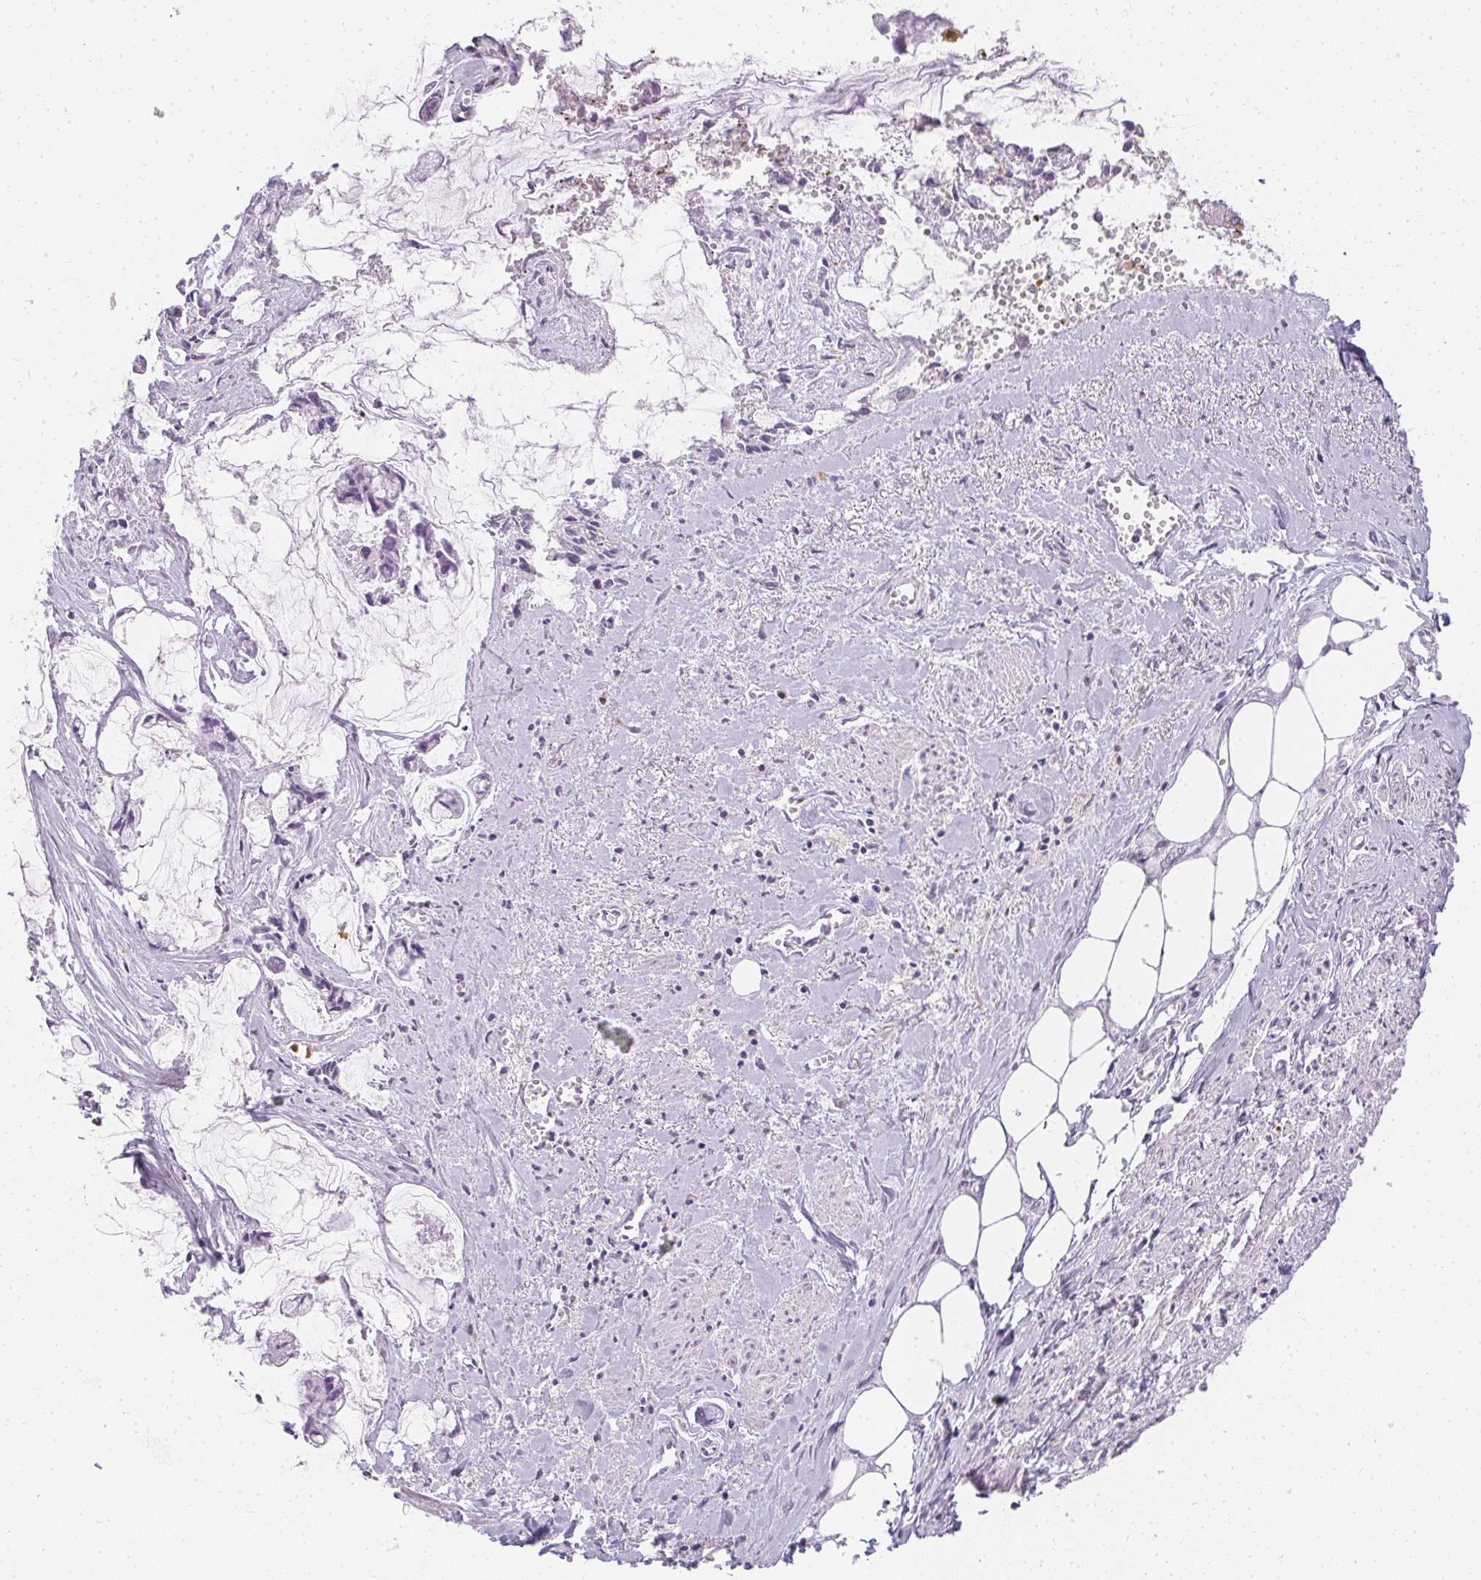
{"staining": {"intensity": "negative", "quantity": "none", "location": "none"}, "tissue": "ovarian cancer", "cell_type": "Tumor cells", "image_type": "cancer", "snomed": [{"axis": "morphology", "description": "Cystadenocarcinoma, mucinous, NOS"}, {"axis": "topography", "description": "Ovary"}], "caption": "The immunohistochemistry (IHC) histopathology image has no significant positivity in tumor cells of ovarian cancer tissue.", "gene": "HK3", "patient": {"sex": "female", "age": 90}}